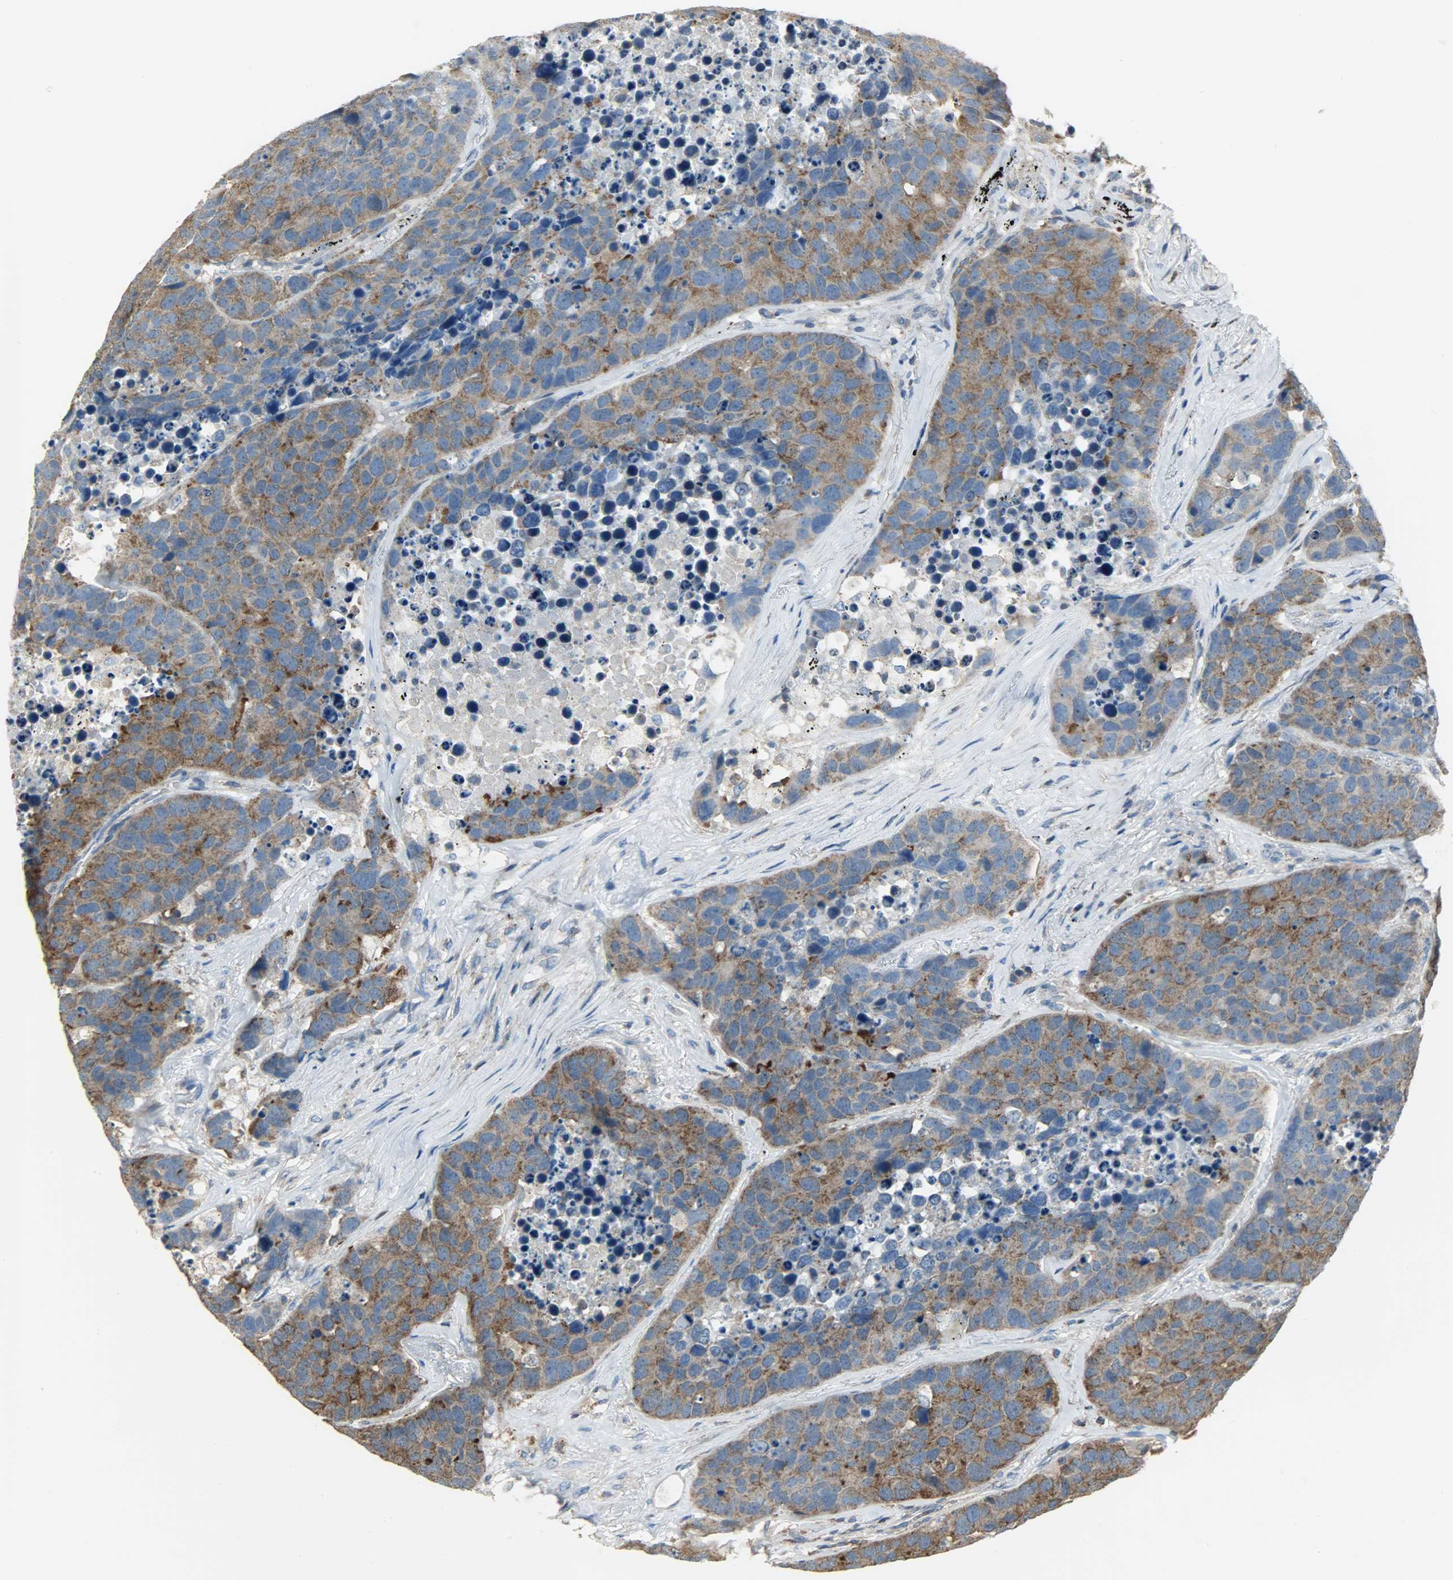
{"staining": {"intensity": "moderate", "quantity": ">75%", "location": "cytoplasmic/membranous"}, "tissue": "carcinoid", "cell_type": "Tumor cells", "image_type": "cancer", "snomed": [{"axis": "morphology", "description": "Carcinoid, malignant, NOS"}, {"axis": "topography", "description": "Lung"}], "caption": "IHC staining of carcinoid, which shows medium levels of moderate cytoplasmic/membranous expression in about >75% of tumor cells indicating moderate cytoplasmic/membranous protein expression. The staining was performed using DAB (3,3'-diaminobenzidine) (brown) for protein detection and nuclei were counterstained in hematoxylin (blue).", "gene": "DNAJA4", "patient": {"sex": "male", "age": 60}}